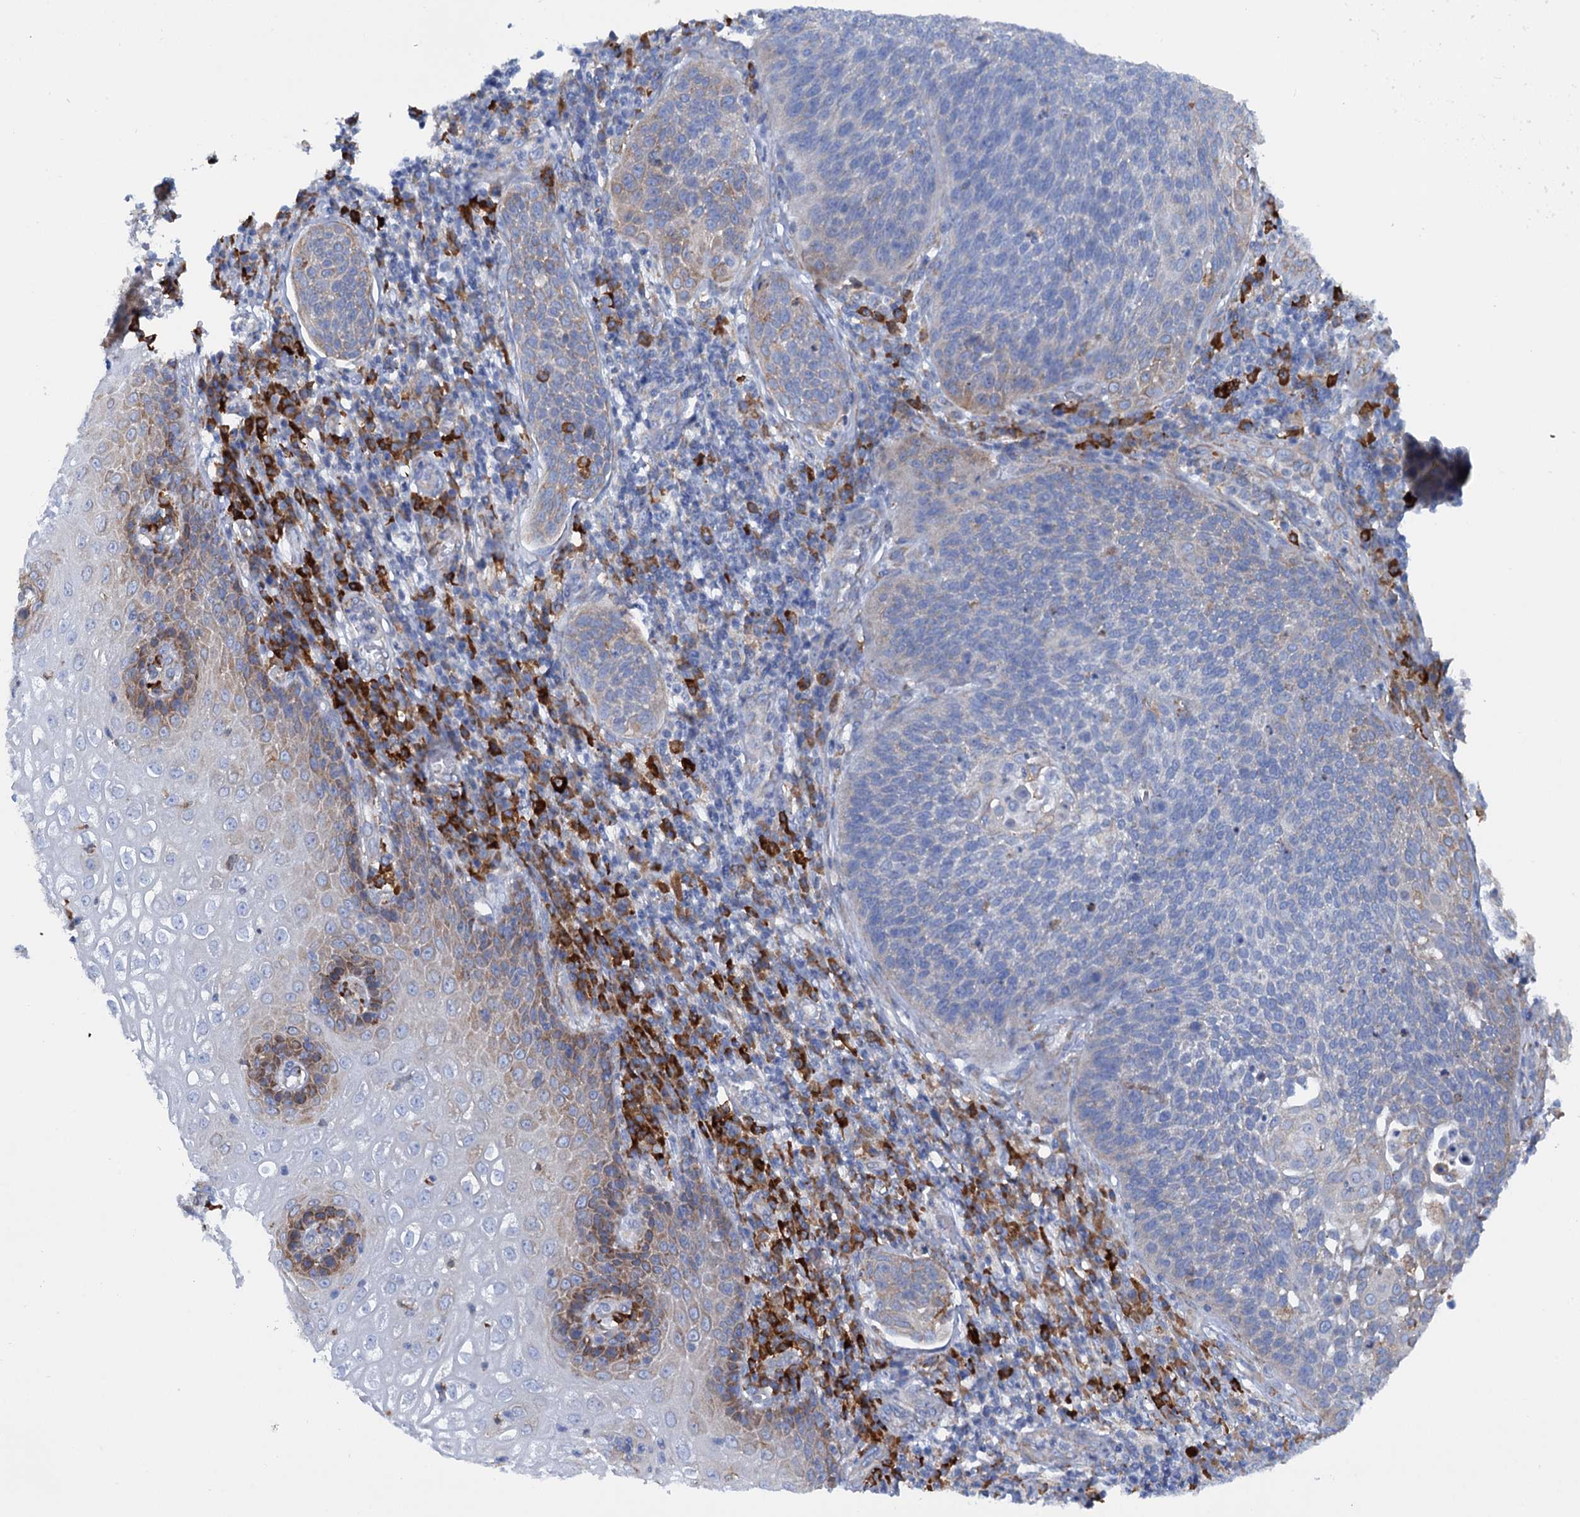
{"staining": {"intensity": "weak", "quantity": "<25%", "location": "cytoplasmic/membranous"}, "tissue": "cervical cancer", "cell_type": "Tumor cells", "image_type": "cancer", "snomed": [{"axis": "morphology", "description": "Squamous cell carcinoma, NOS"}, {"axis": "topography", "description": "Cervix"}], "caption": "This is an IHC micrograph of human cervical cancer (squamous cell carcinoma). There is no staining in tumor cells.", "gene": "SHE", "patient": {"sex": "female", "age": 34}}